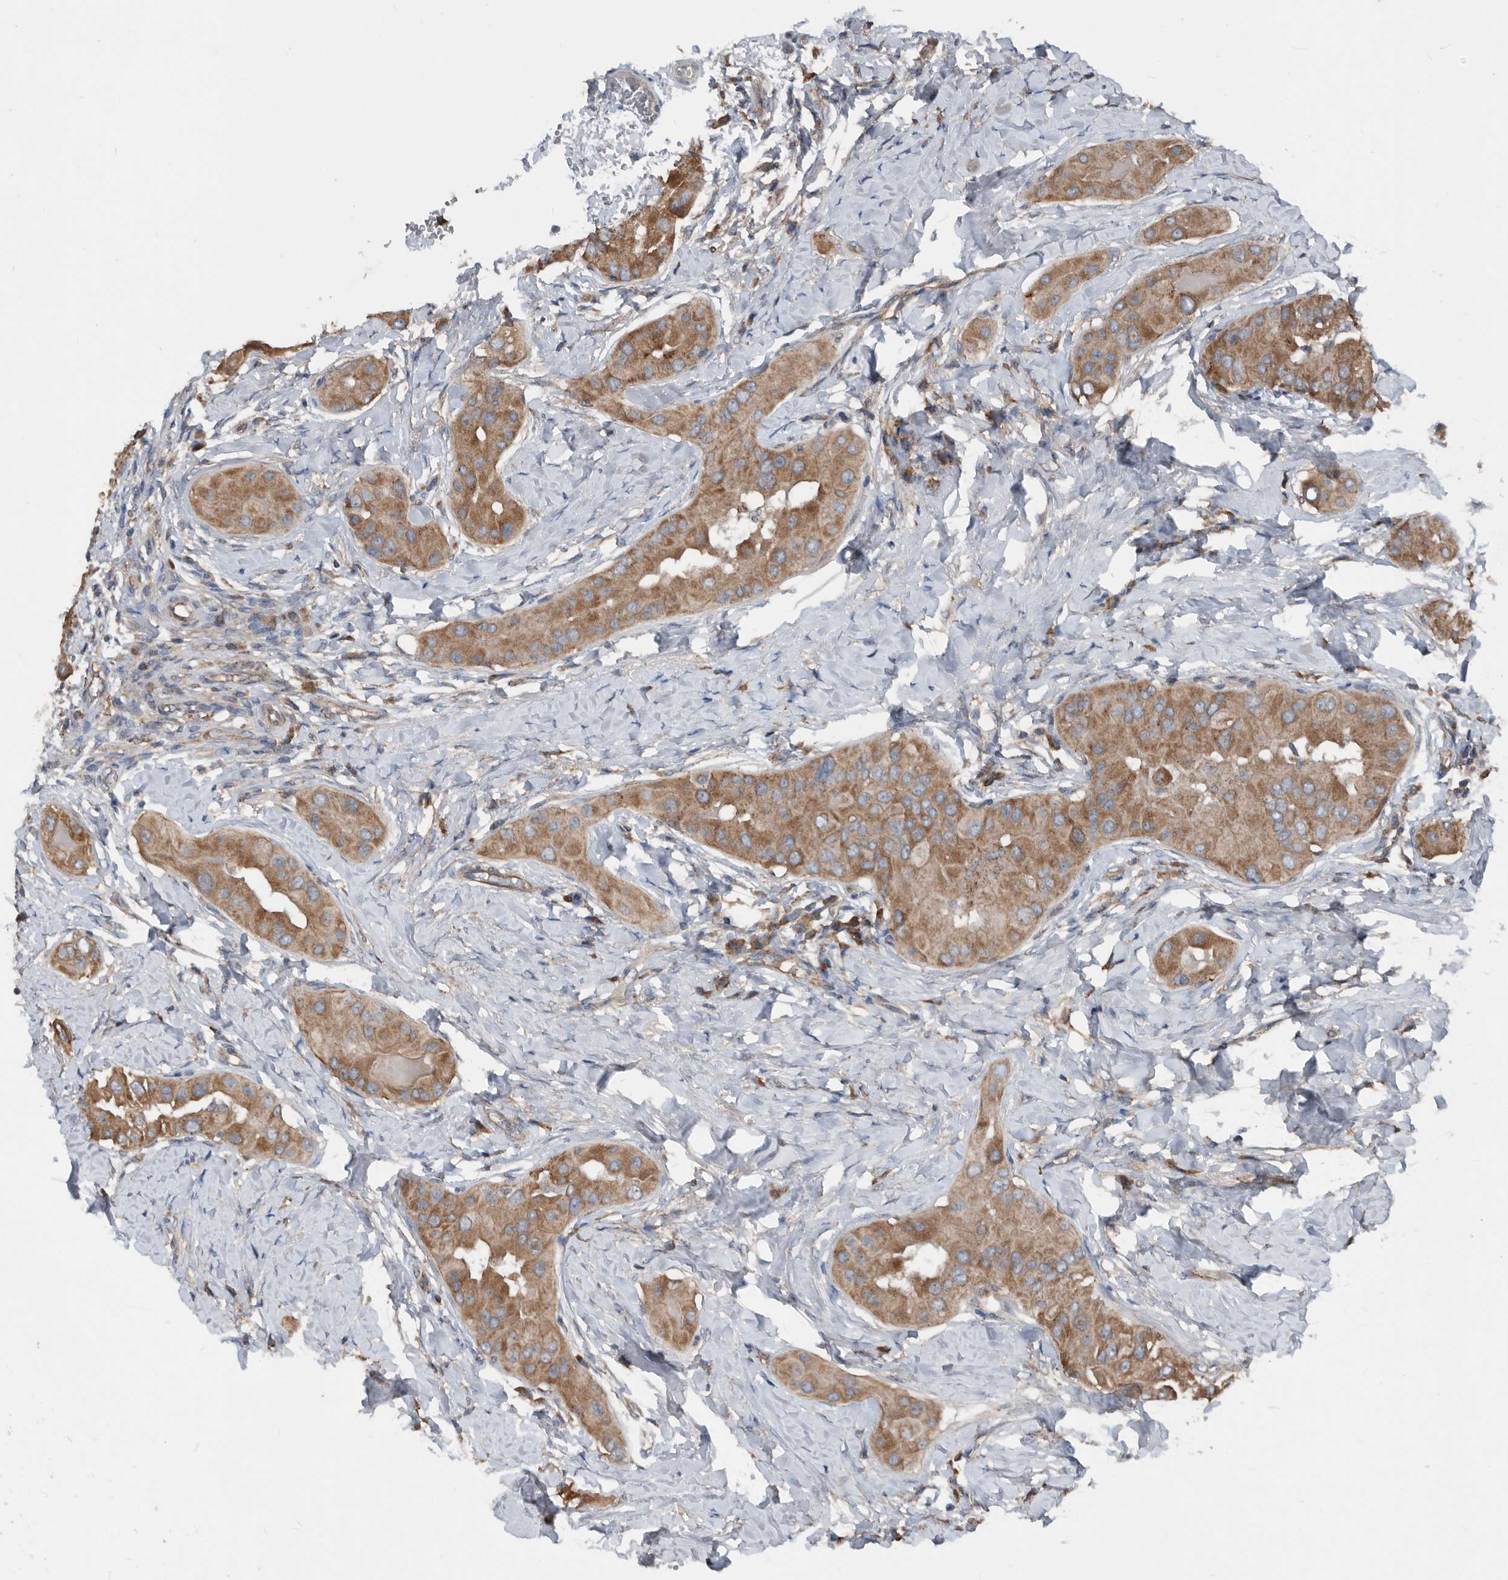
{"staining": {"intensity": "moderate", "quantity": ">75%", "location": "cytoplasmic/membranous"}, "tissue": "thyroid cancer", "cell_type": "Tumor cells", "image_type": "cancer", "snomed": [{"axis": "morphology", "description": "Papillary adenocarcinoma, NOS"}, {"axis": "topography", "description": "Thyroid gland"}], "caption": "A histopathology image of thyroid cancer stained for a protein demonstrates moderate cytoplasmic/membranous brown staining in tumor cells. Using DAB (brown) and hematoxylin (blue) stains, captured at high magnification using brightfield microscopy.", "gene": "AFAP1", "patient": {"sex": "male", "age": 33}}